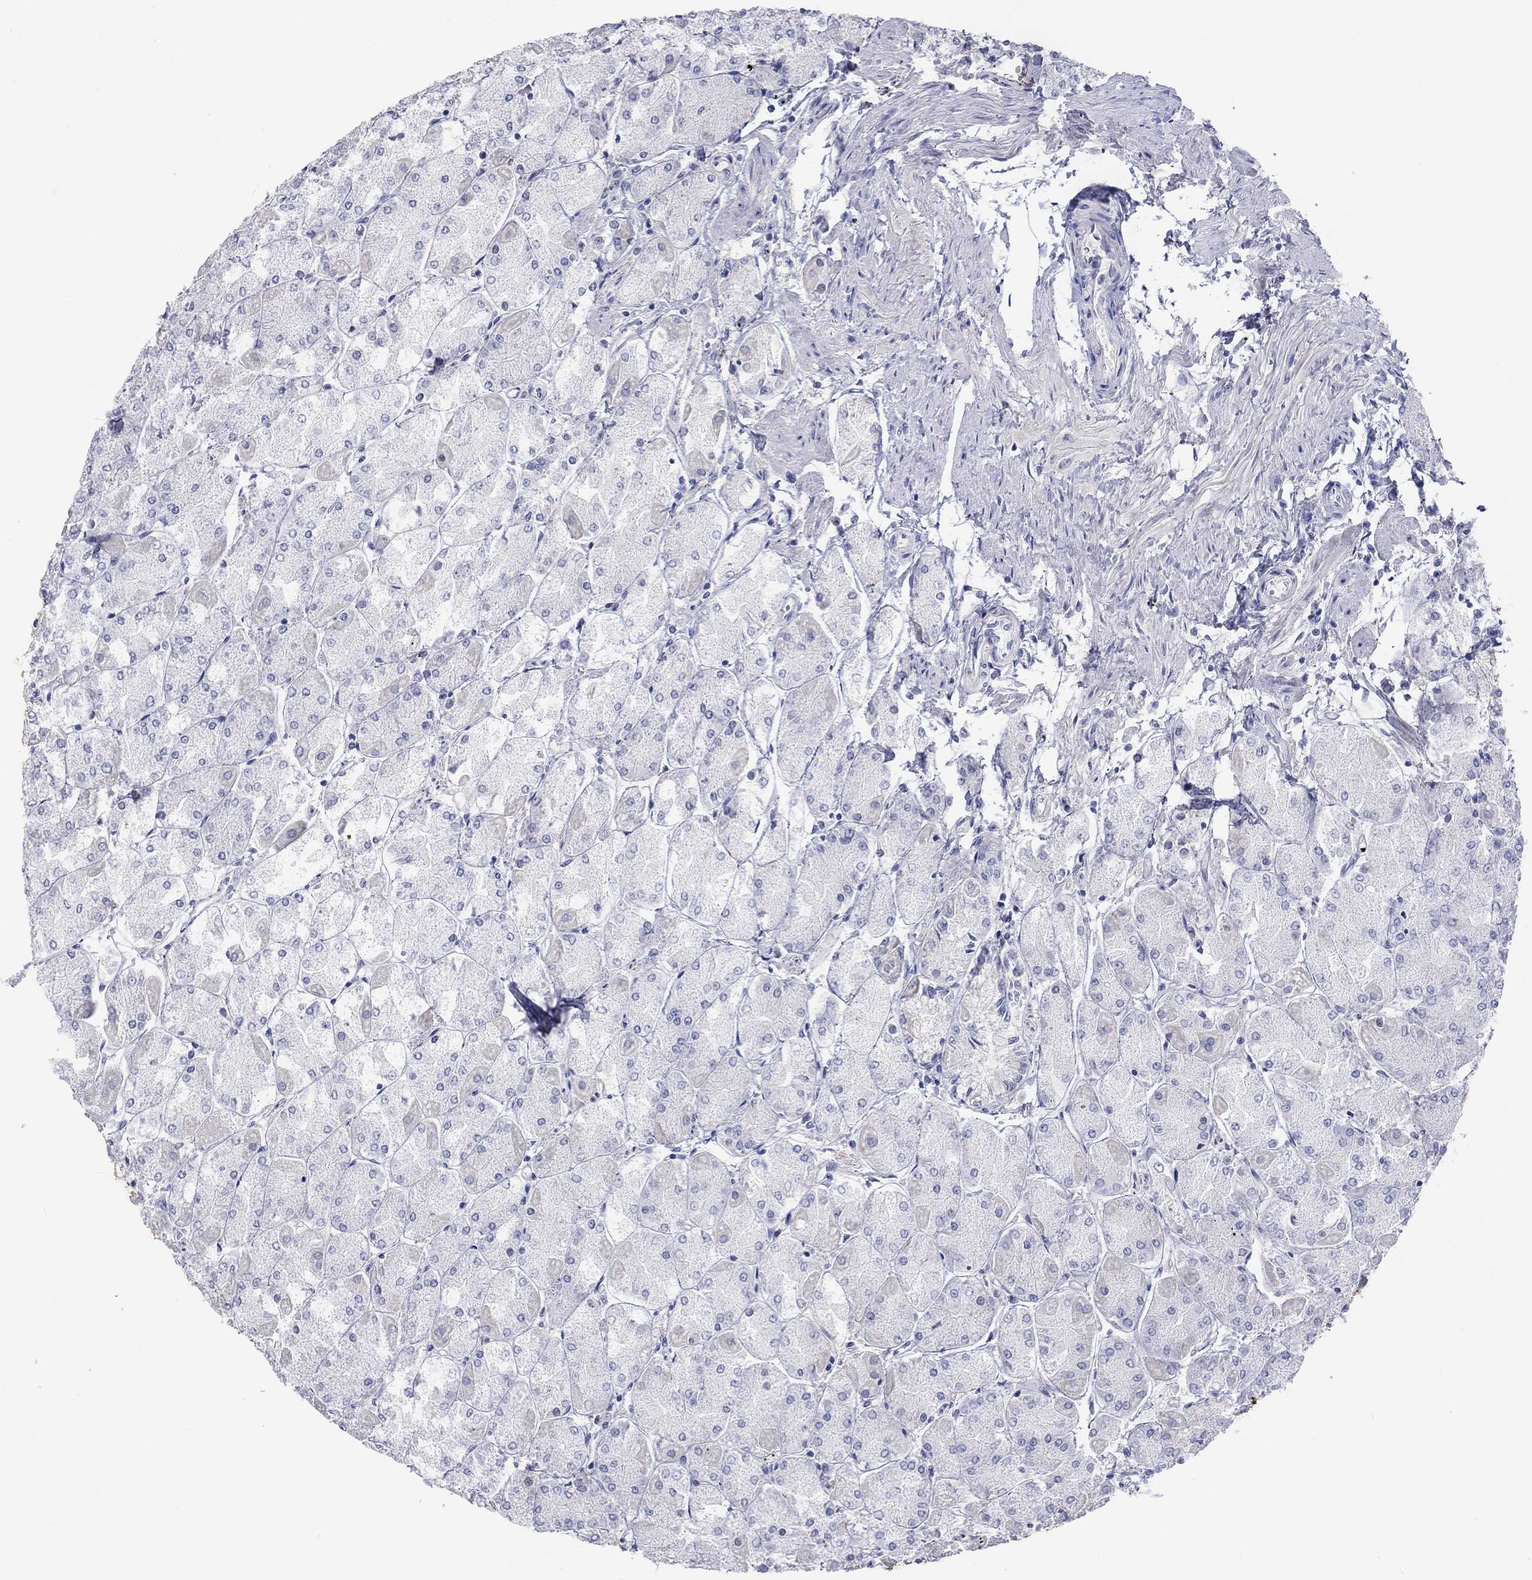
{"staining": {"intensity": "weak", "quantity": "<25%", "location": "cytoplasmic/membranous"}, "tissue": "stomach", "cell_type": "Glandular cells", "image_type": "normal", "snomed": [{"axis": "morphology", "description": "Normal tissue, NOS"}, {"axis": "topography", "description": "Stomach, upper"}], "caption": "This is an IHC image of normal human stomach. There is no staining in glandular cells.", "gene": "CERS1", "patient": {"sex": "male", "age": 60}}